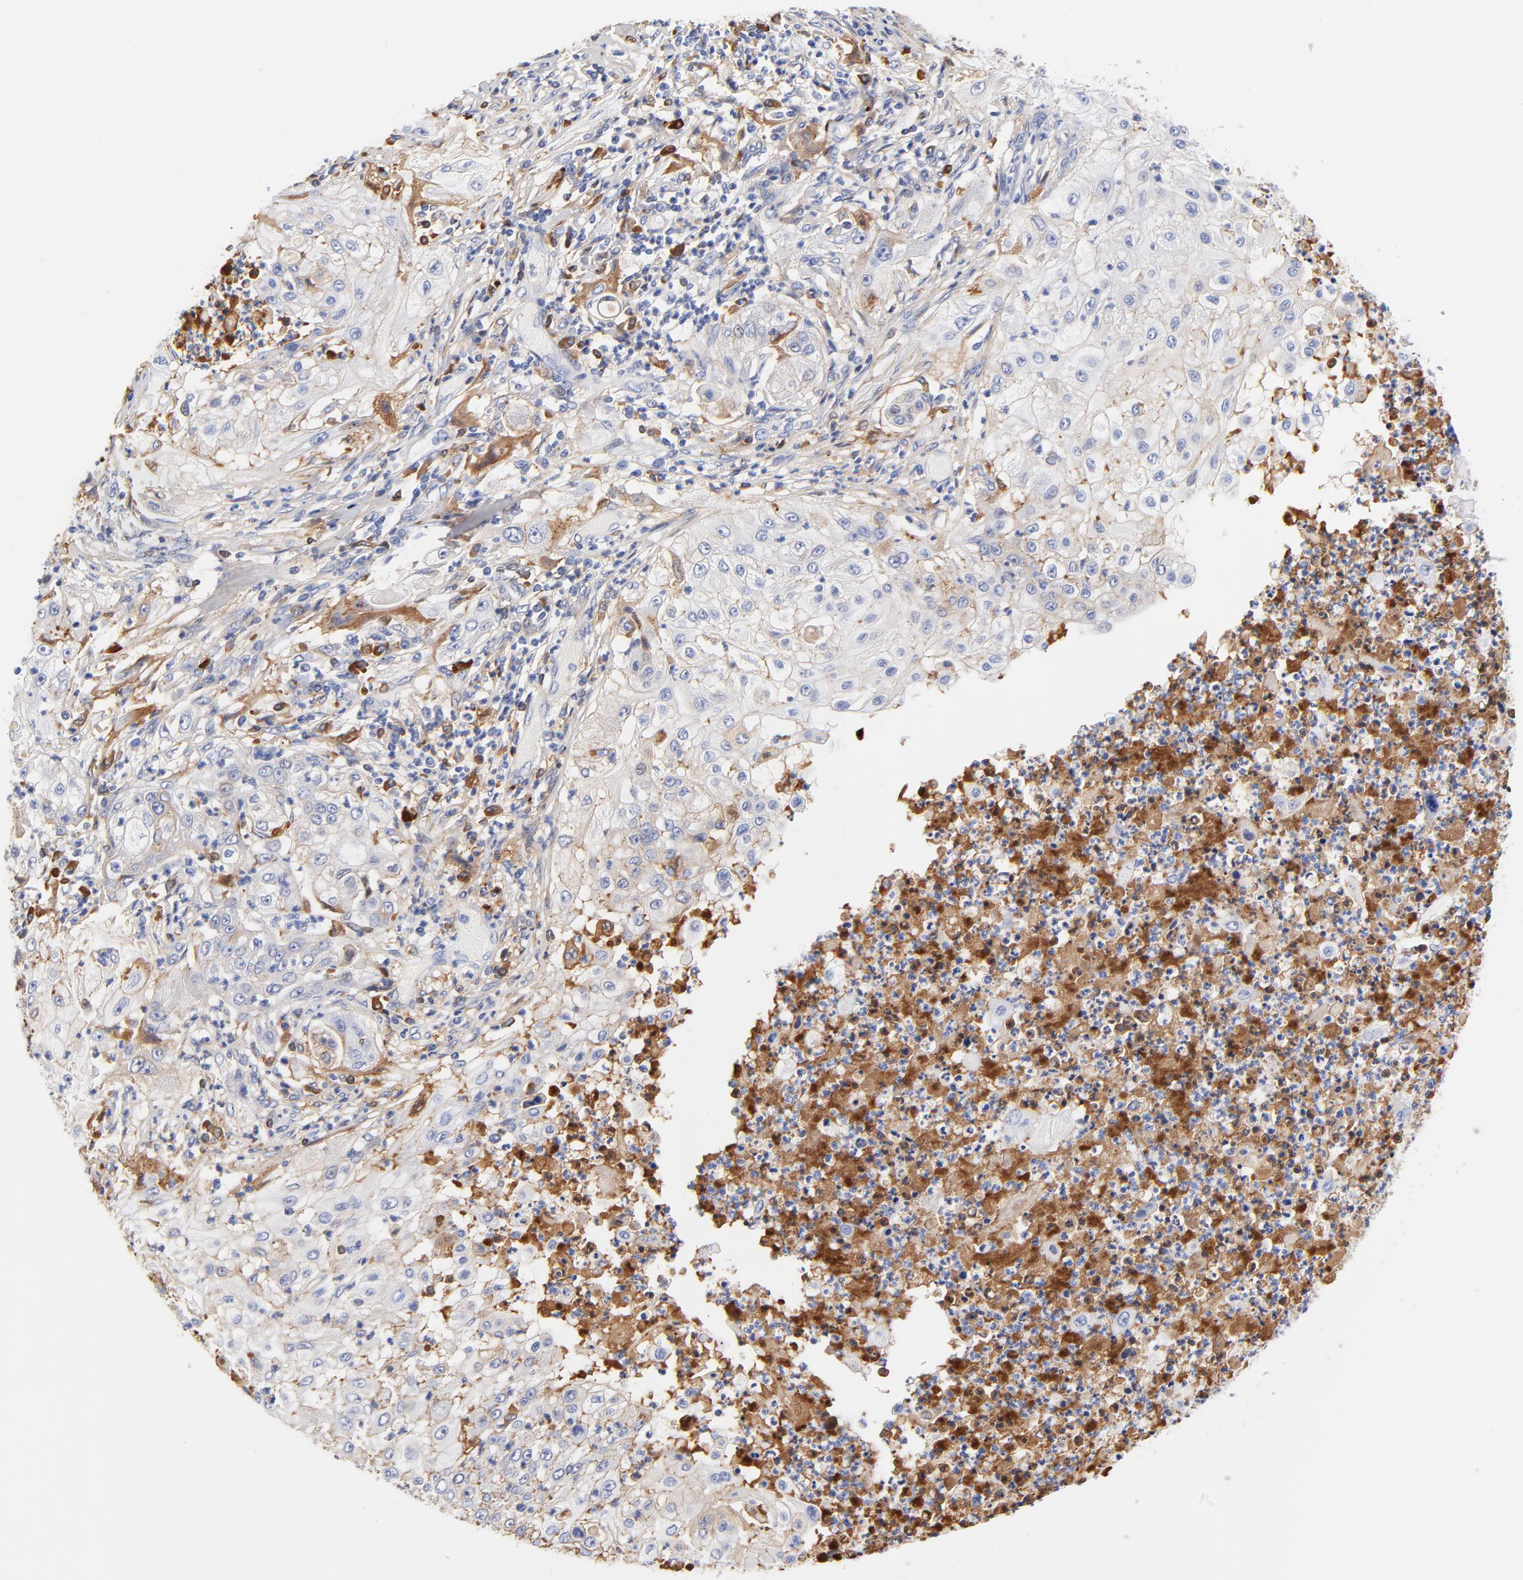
{"staining": {"intensity": "weak", "quantity": "<25%", "location": "cytoplasmic/membranous"}, "tissue": "lung cancer", "cell_type": "Tumor cells", "image_type": "cancer", "snomed": [{"axis": "morphology", "description": "Inflammation, NOS"}, {"axis": "morphology", "description": "Squamous cell carcinoma, NOS"}, {"axis": "topography", "description": "Lymph node"}, {"axis": "topography", "description": "Soft tissue"}, {"axis": "topography", "description": "Lung"}], "caption": "High power microscopy photomicrograph of an immunohistochemistry image of squamous cell carcinoma (lung), revealing no significant positivity in tumor cells.", "gene": "IGLV3-10", "patient": {"sex": "male", "age": 66}}